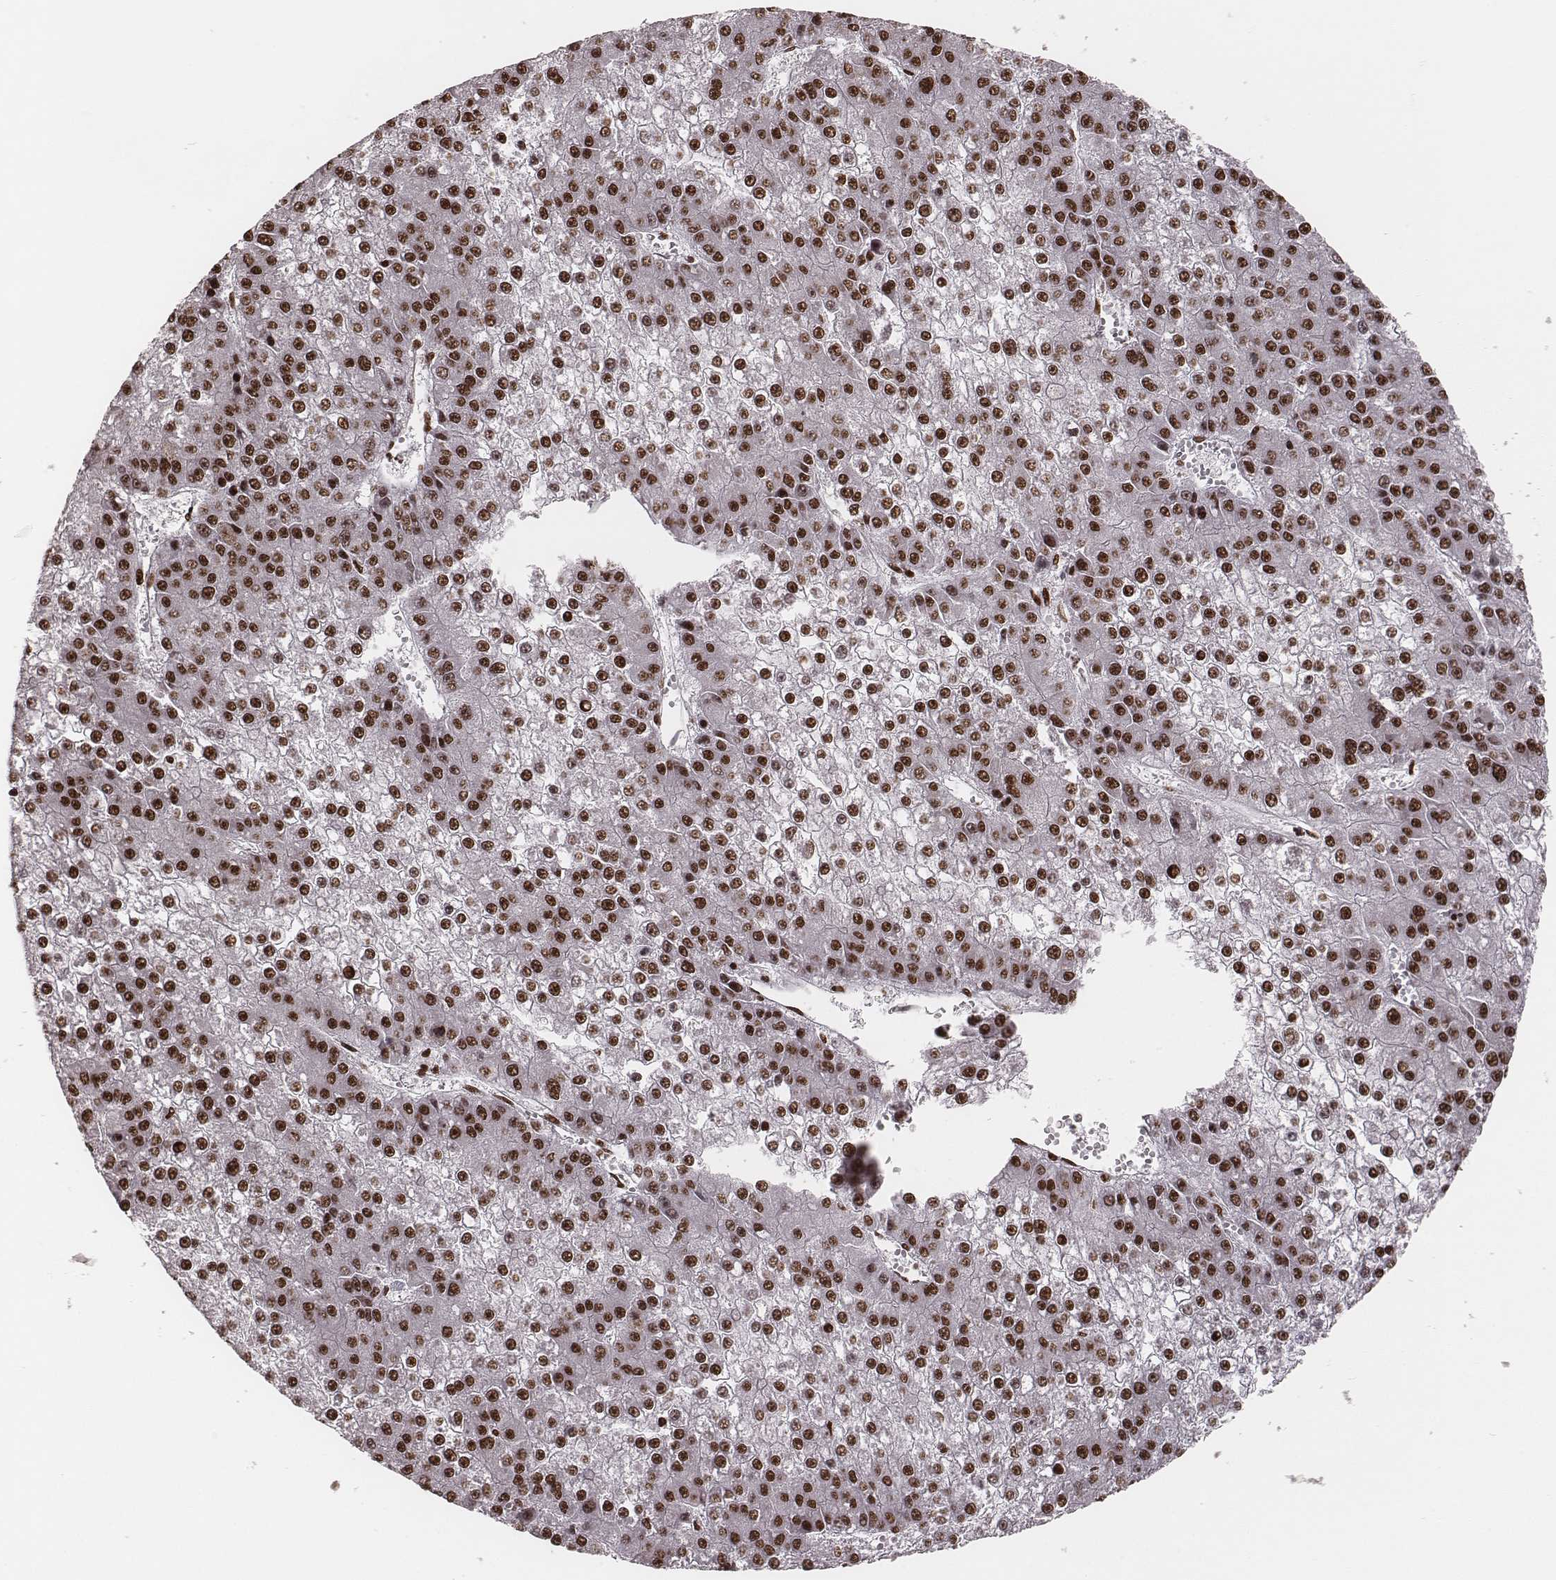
{"staining": {"intensity": "strong", "quantity": "25%-75%", "location": "nuclear"}, "tissue": "liver cancer", "cell_type": "Tumor cells", "image_type": "cancer", "snomed": [{"axis": "morphology", "description": "Carcinoma, Hepatocellular, NOS"}, {"axis": "topography", "description": "Liver"}], "caption": "A high amount of strong nuclear positivity is seen in approximately 25%-75% of tumor cells in liver cancer tissue.", "gene": "VRK3", "patient": {"sex": "female", "age": 73}}